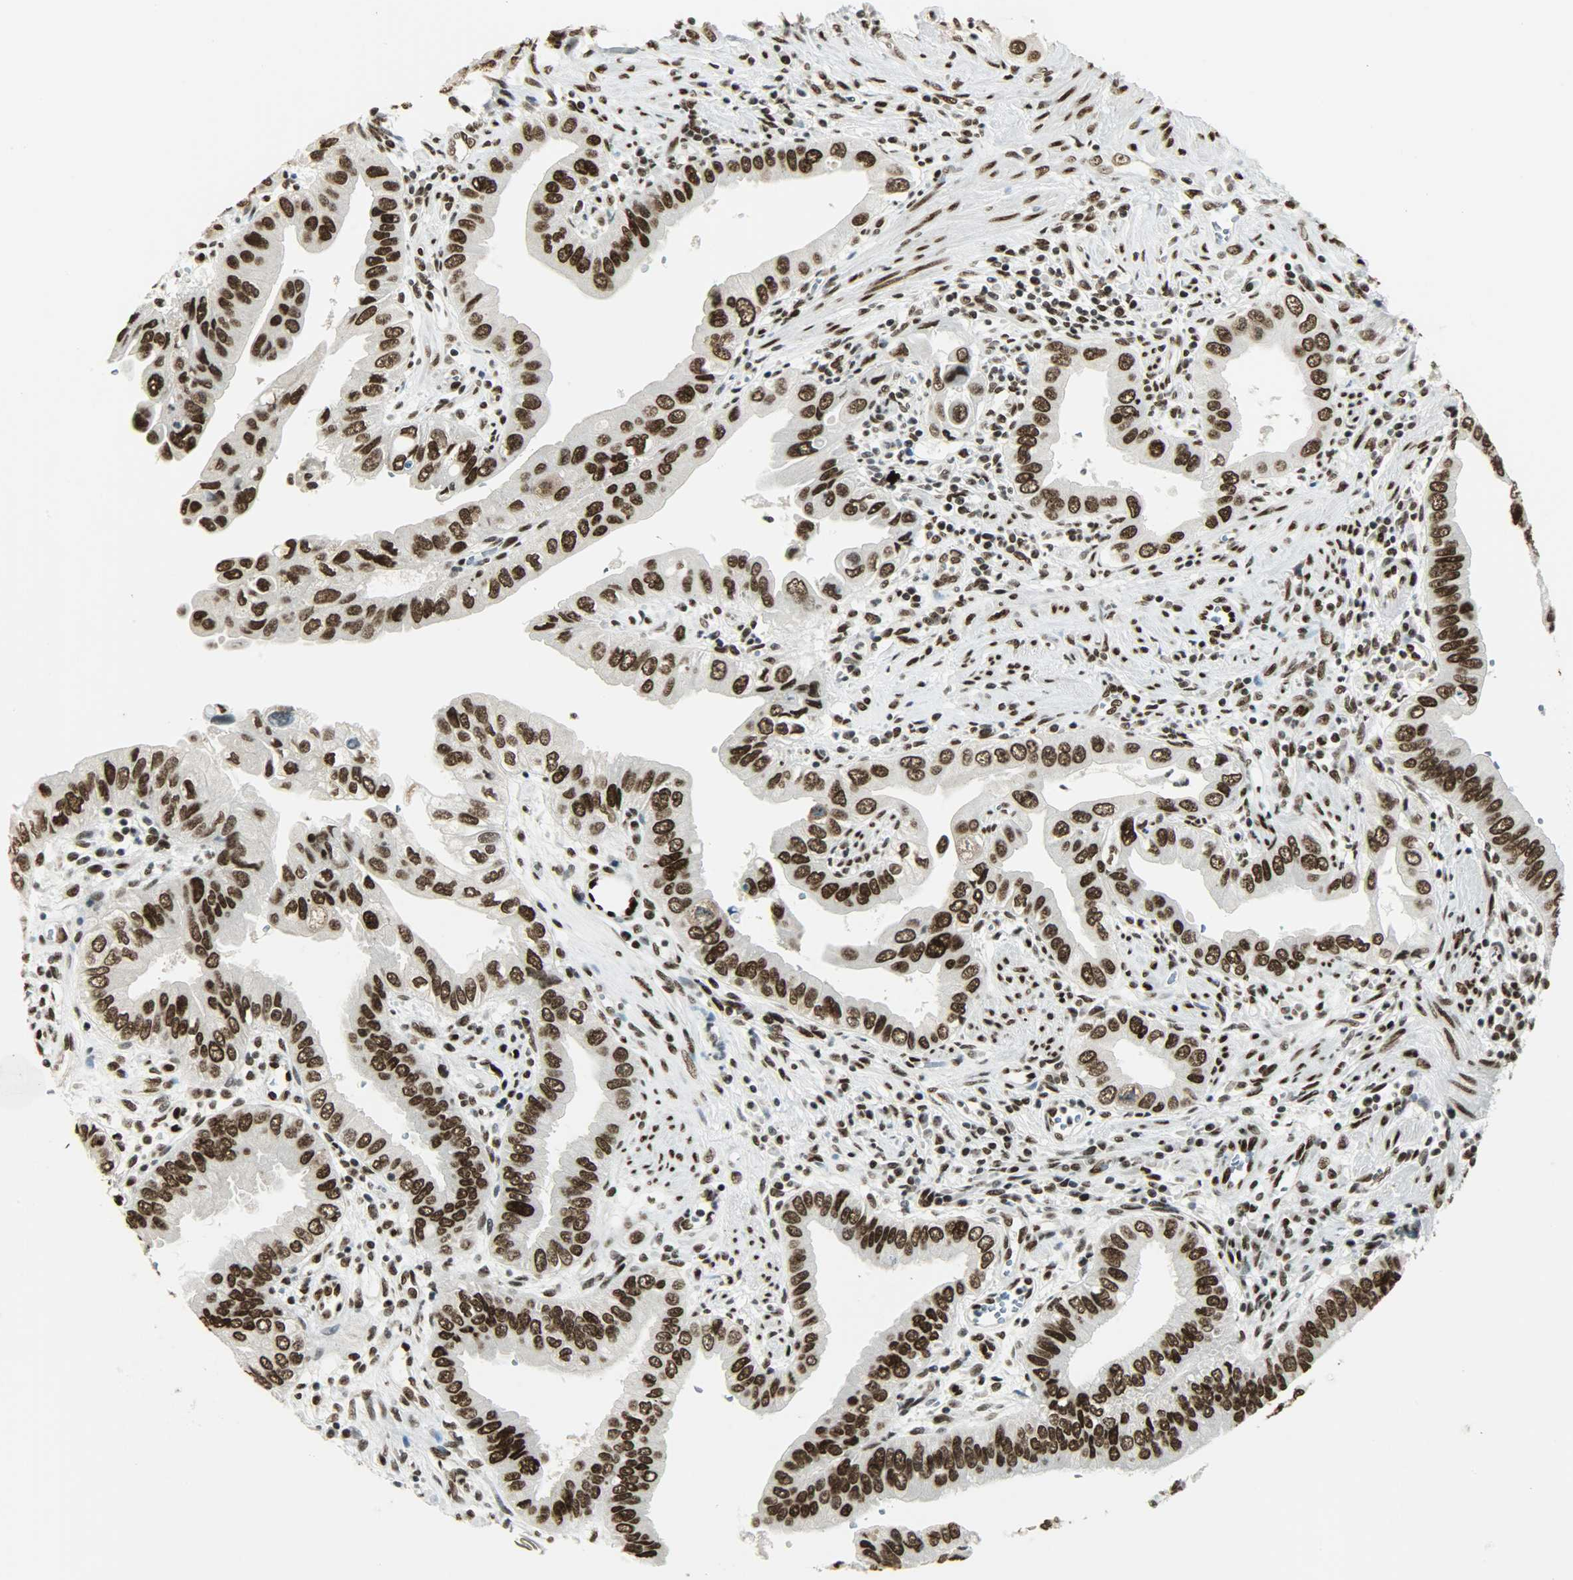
{"staining": {"intensity": "strong", "quantity": ">75%", "location": "nuclear"}, "tissue": "pancreatic cancer", "cell_type": "Tumor cells", "image_type": "cancer", "snomed": [{"axis": "morphology", "description": "Normal tissue, NOS"}, {"axis": "topography", "description": "Lymph node"}], "caption": "Pancreatic cancer was stained to show a protein in brown. There is high levels of strong nuclear expression in approximately >75% of tumor cells.", "gene": "MYEF2", "patient": {"sex": "male", "age": 50}}